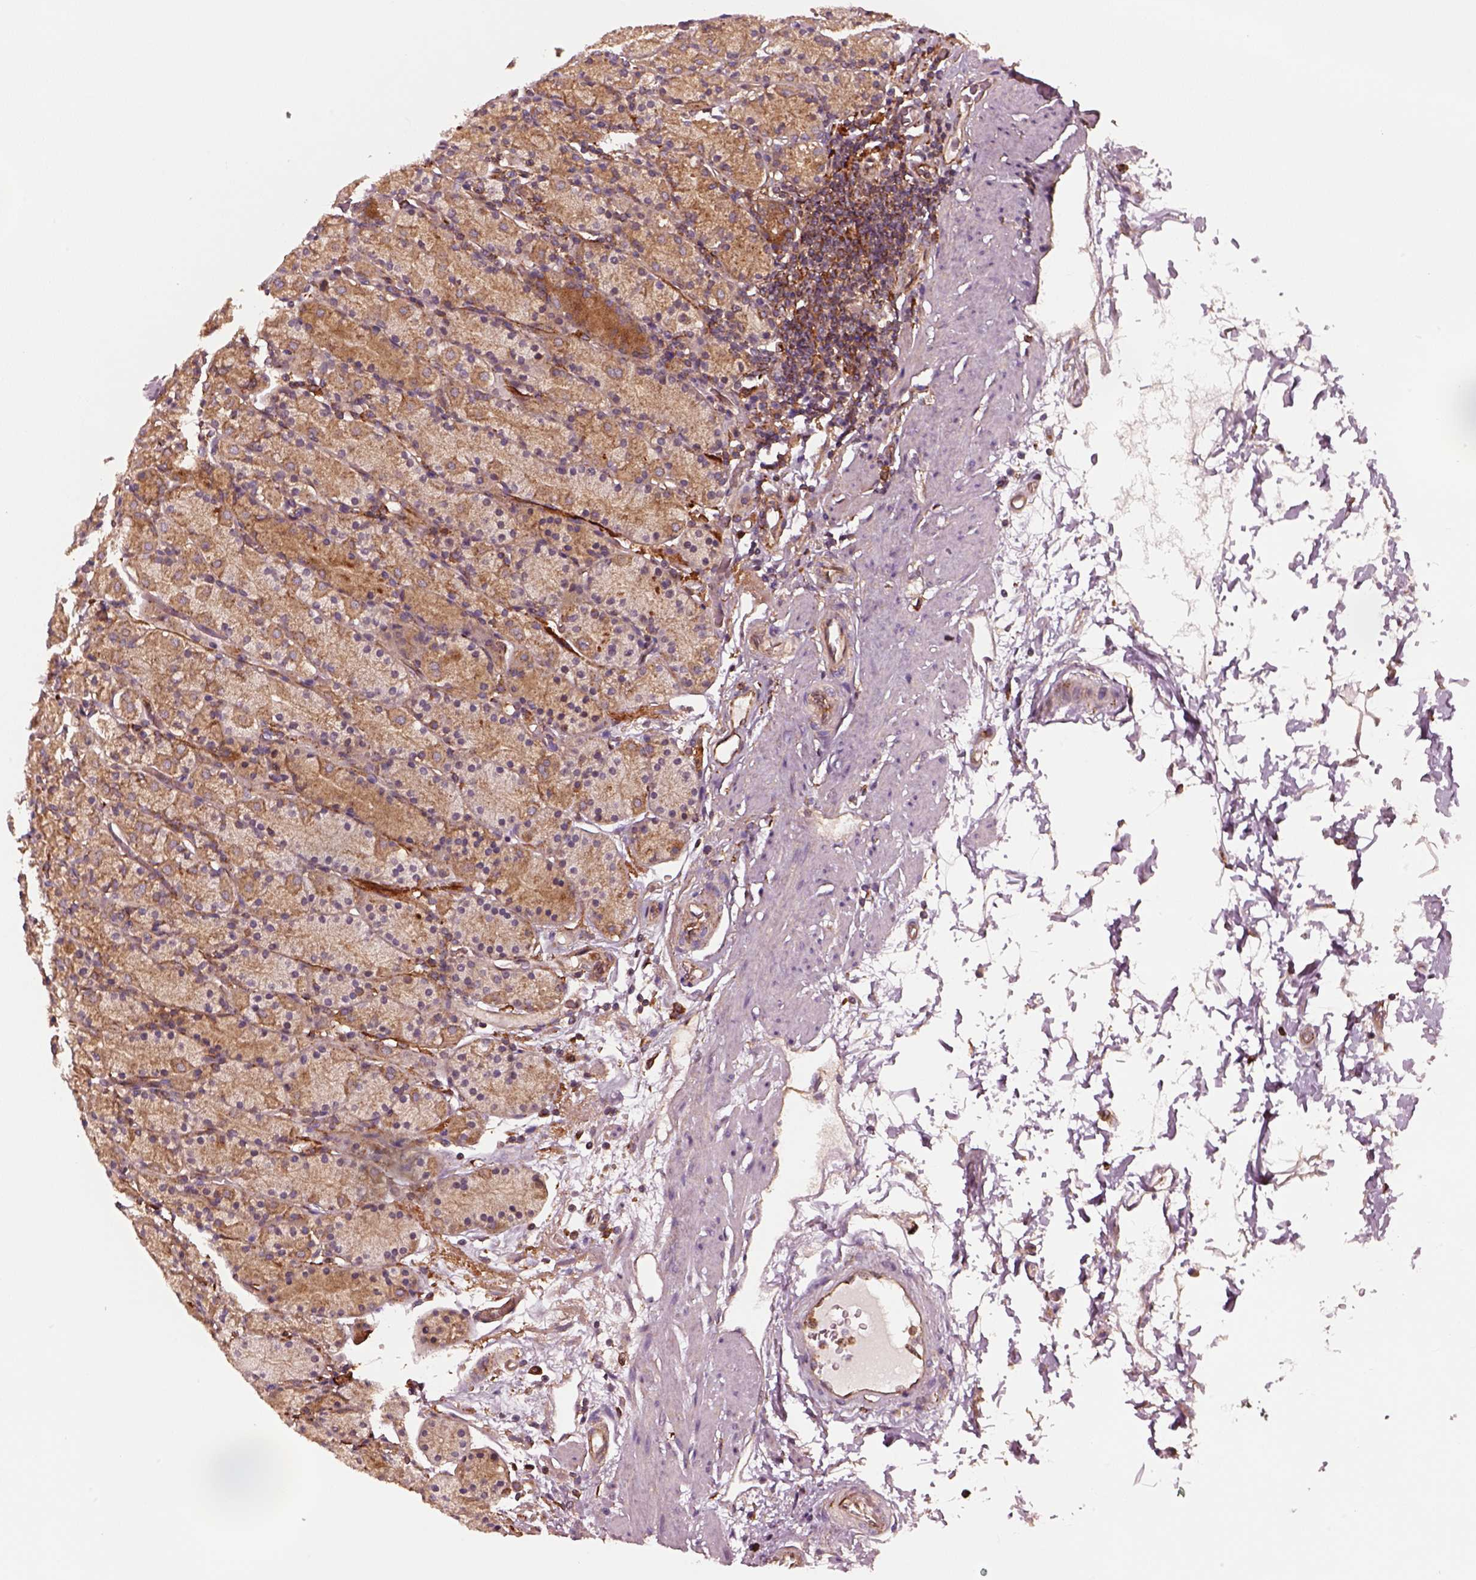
{"staining": {"intensity": "moderate", "quantity": "25%-75%", "location": "cytoplasmic/membranous"}, "tissue": "stomach", "cell_type": "Glandular cells", "image_type": "normal", "snomed": [{"axis": "morphology", "description": "Normal tissue, NOS"}, {"axis": "topography", "description": "Stomach, upper"}, {"axis": "topography", "description": "Stomach"}], "caption": "Immunohistochemical staining of unremarkable human stomach shows moderate cytoplasmic/membranous protein staining in about 25%-75% of glandular cells. (DAB (3,3'-diaminobenzidine) IHC with brightfield microscopy, high magnification).", "gene": "WASHC2A", "patient": {"sex": "male", "age": 62}}